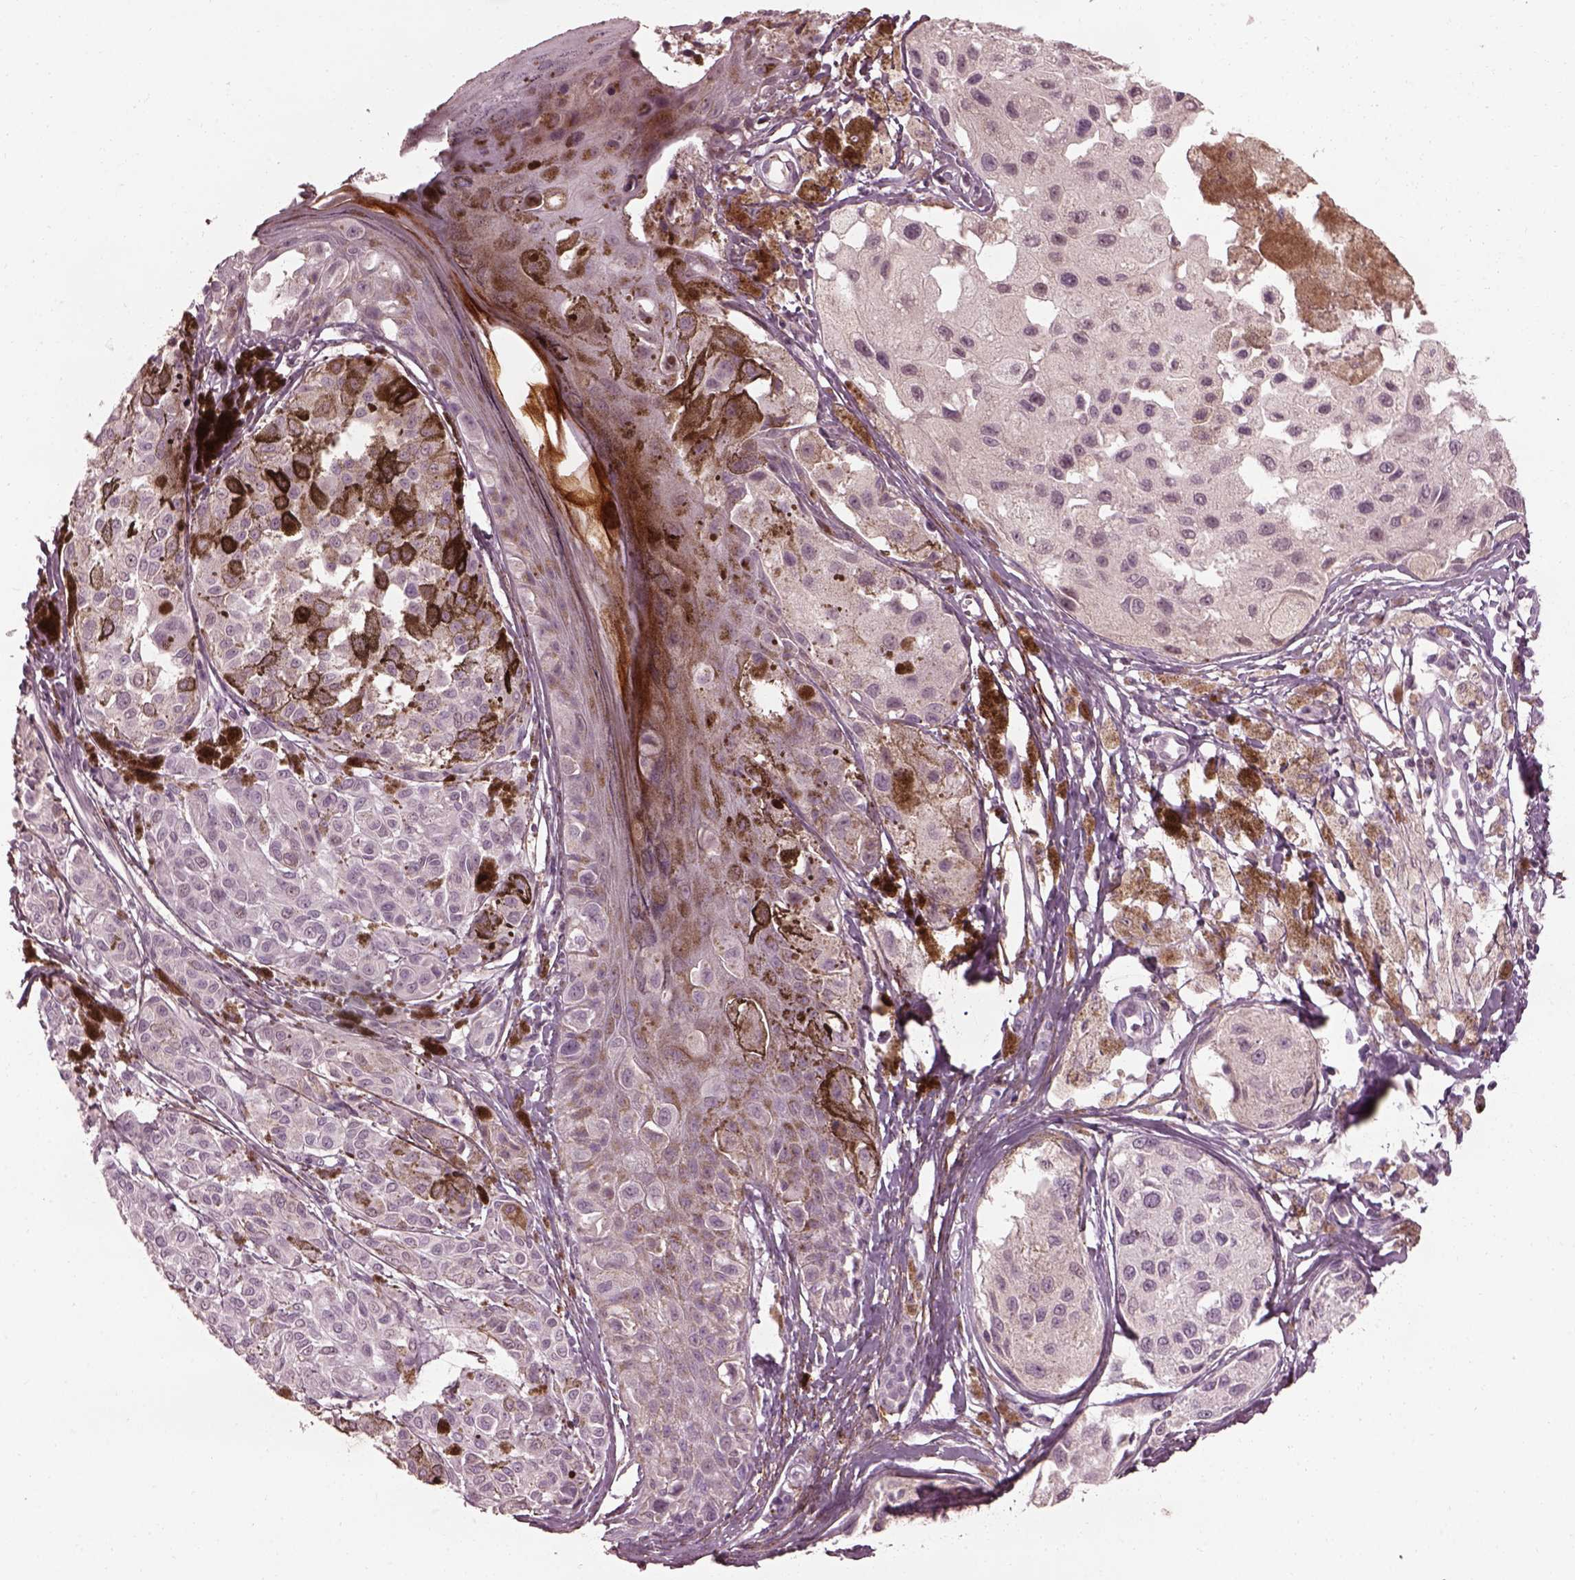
{"staining": {"intensity": "weak", "quantity": "<25%", "location": "cytoplasmic/membranous"}, "tissue": "melanoma", "cell_type": "Tumor cells", "image_type": "cancer", "snomed": [{"axis": "morphology", "description": "Malignant melanoma, NOS"}, {"axis": "topography", "description": "Skin"}], "caption": "Melanoma was stained to show a protein in brown. There is no significant expression in tumor cells.", "gene": "EFEMP1", "patient": {"sex": "female", "age": 38}}